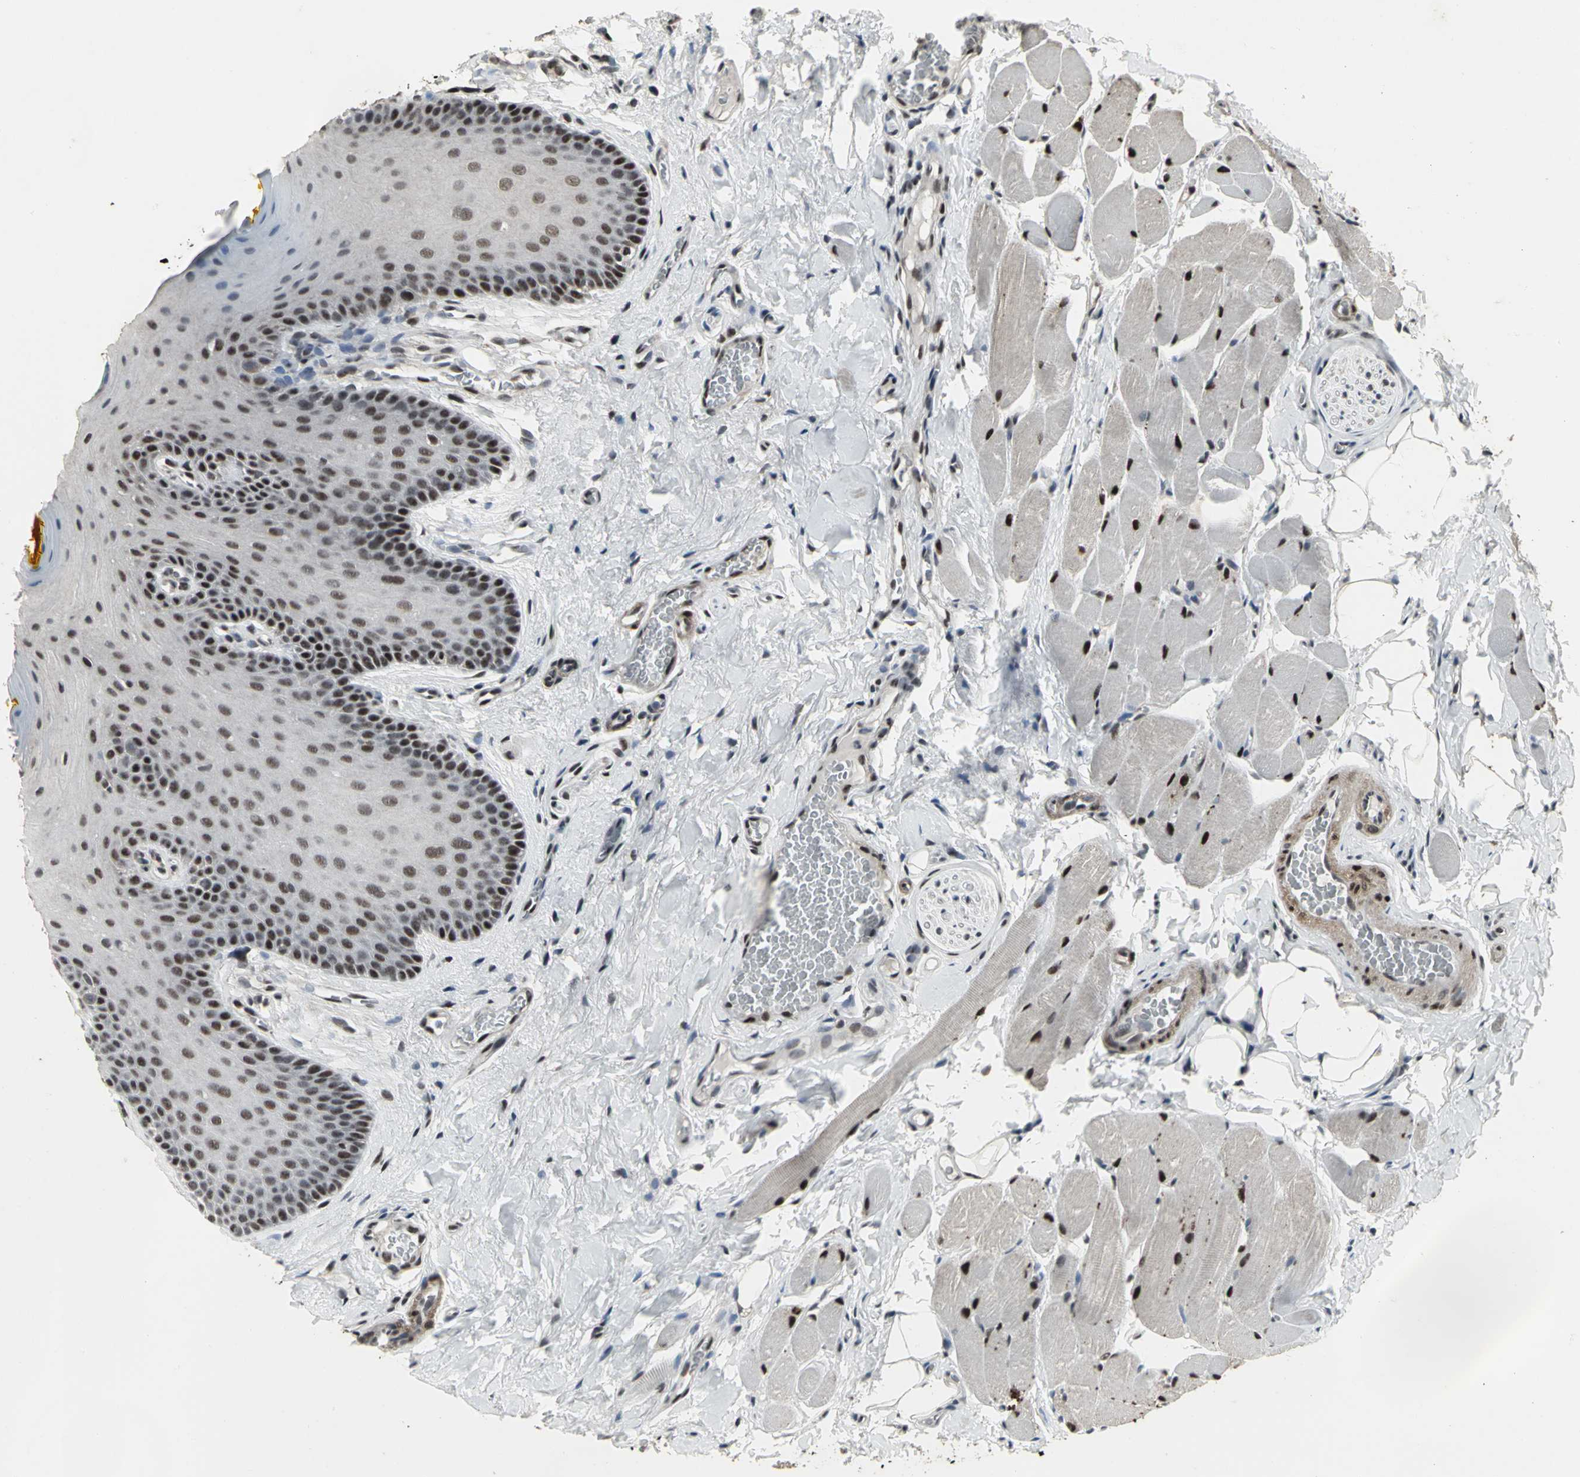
{"staining": {"intensity": "strong", "quantity": "25%-75%", "location": "nuclear"}, "tissue": "oral mucosa", "cell_type": "Squamous epithelial cells", "image_type": "normal", "snomed": [{"axis": "morphology", "description": "Normal tissue, NOS"}, {"axis": "topography", "description": "Oral tissue"}], "caption": "Immunohistochemistry photomicrograph of normal oral mucosa: oral mucosa stained using immunohistochemistry demonstrates high levels of strong protein expression localized specifically in the nuclear of squamous epithelial cells, appearing as a nuclear brown color.", "gene": "SRF", "patient": {"sex": "male", "age": 54}}